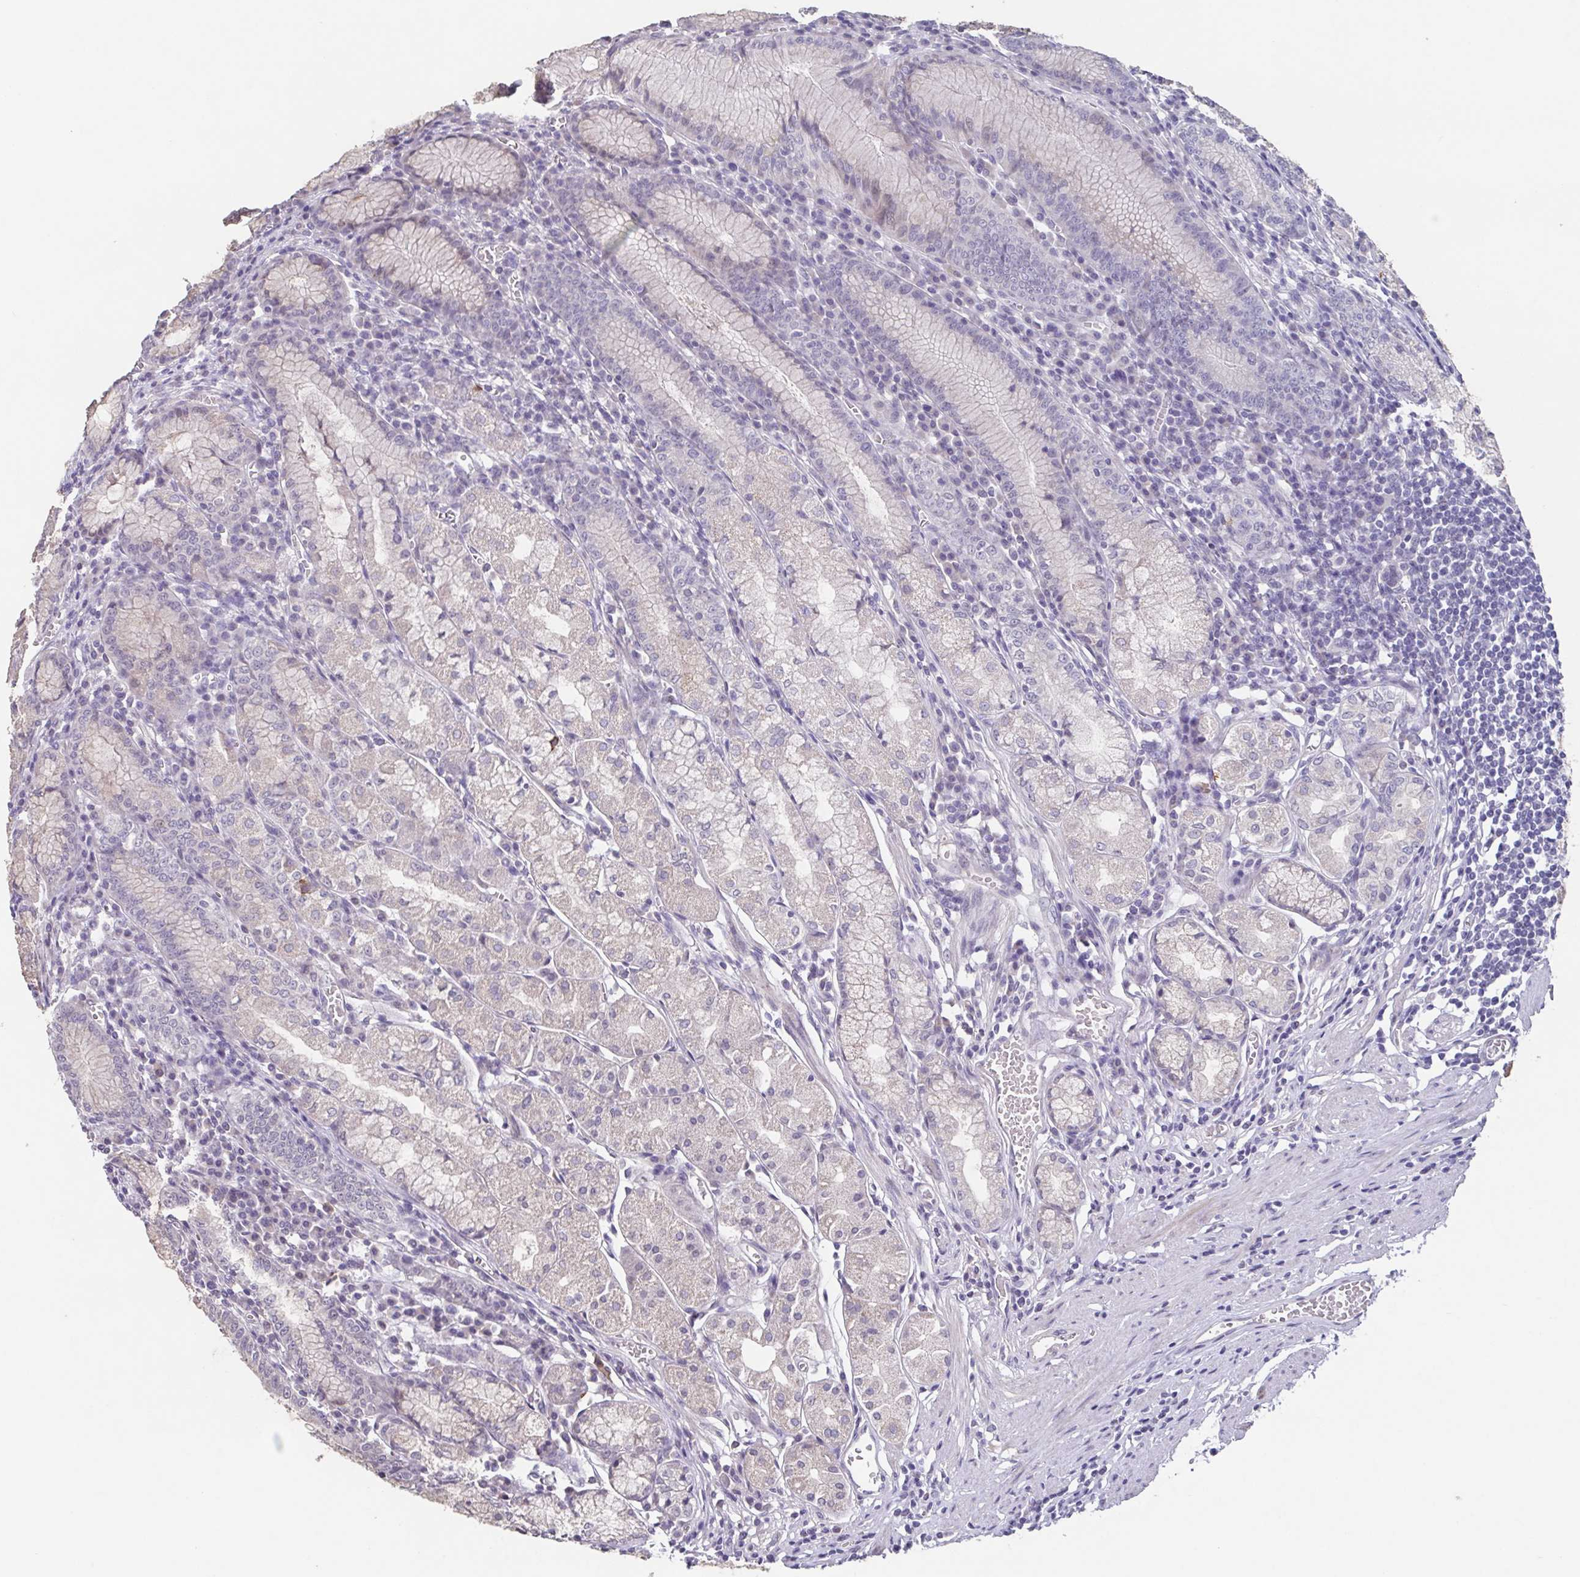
{"staining": {"intensity": "strong", "quantity": "<25%", "location": "cytoplasmic/membranous"}, "tissue": "stomach", "cell_type": "Glandular cells", "image_type": "normal", "snomed": [{"axis": "morphology", "description": "Normal tissue, NOS"}, {"axis": "topography", "description": "Stomach"}], "caption": "IHC of unremarkable human stomach exhibits medium levels of strong cytoplasmic/membranous staining in approximately <25% of glandular cells. Nuclei are stained in blue.", "gene": "GHRL", "patient": {"sex": "male", "age": 55}}